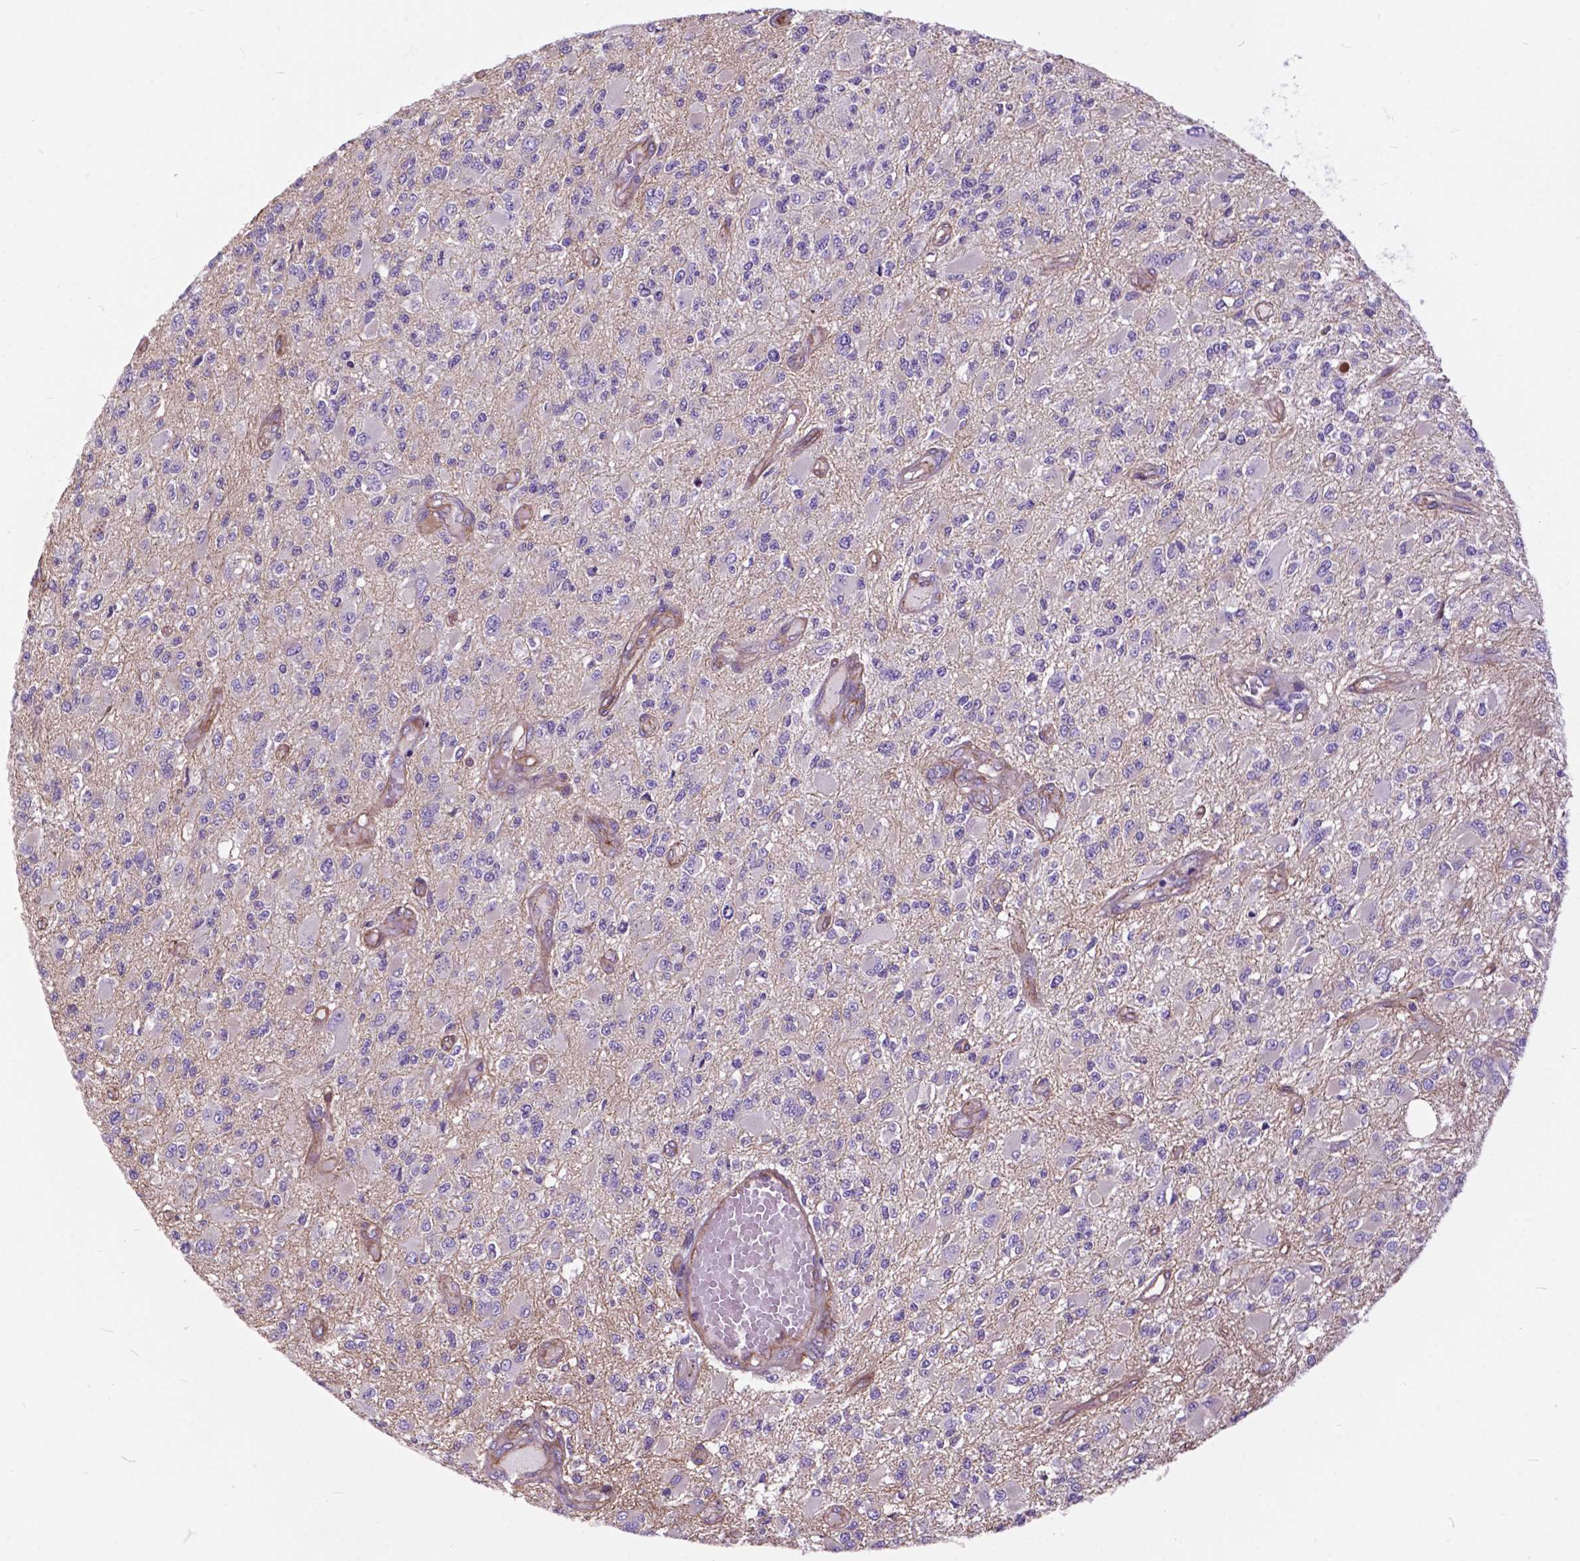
{"staining": {"intensity": "negative", "quantity": "none", "location": "none"}, "tissue": "glioma", "cell_type": "Tumor cells", "image_type": "cancer", "snomed": [{"axis": "morphology", "description": "Glioma, malignant, High grade"}, {"axis": "topography", "description": "Brain"}], "caption": "Human glioma stained for a protein using immunohistochemistry exhibits no expression in tumor cells.", "gene": "FLT4", "patient": {"sex": "female", "age": 63}}